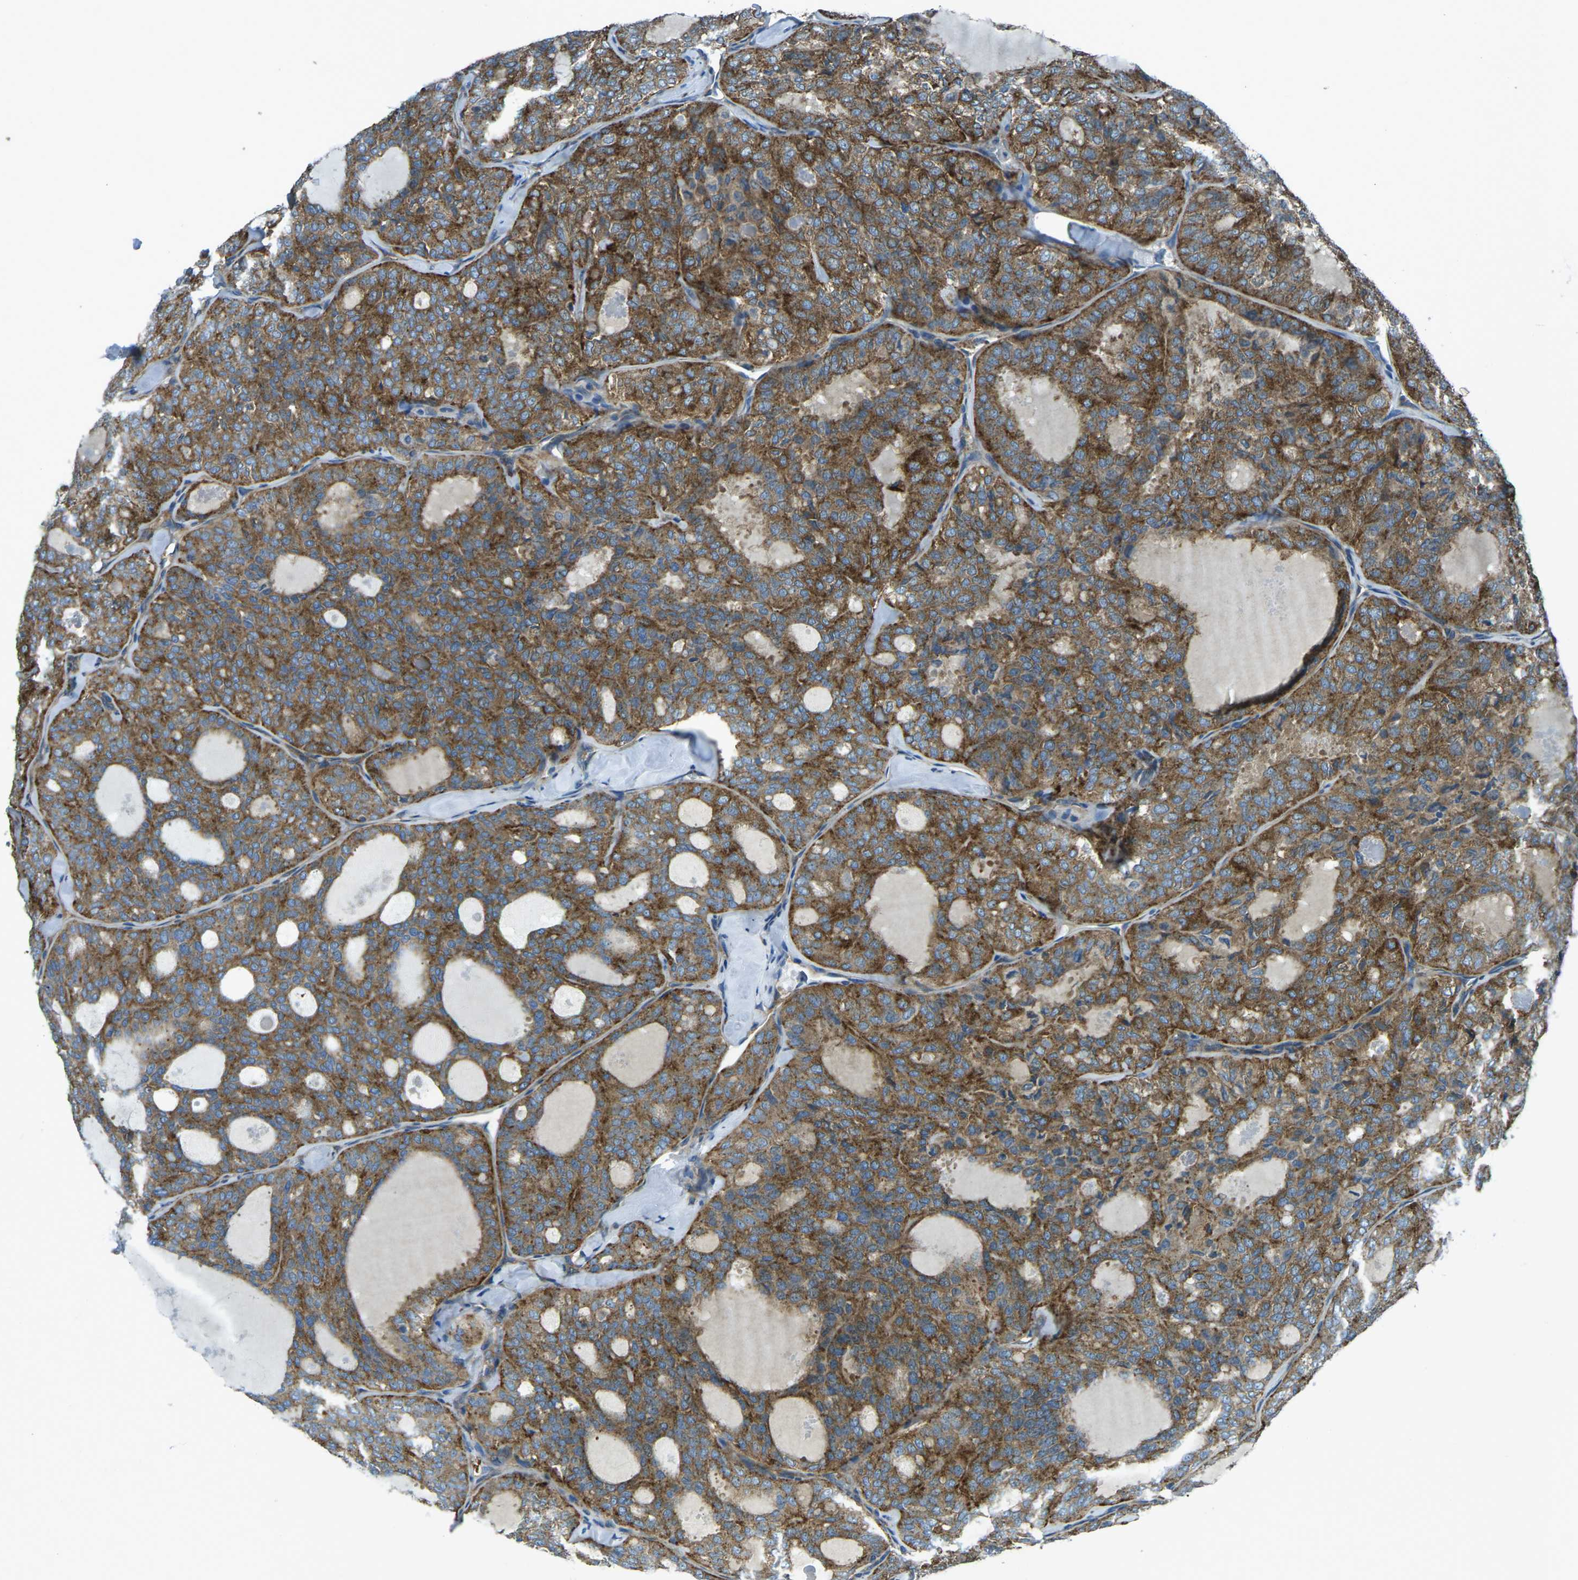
{"staining": {"intensity": "strong", "quantity": "25%-75%", "location": "cytoplasmic/membranous"}, "tissue": "thyroid cancer", "cell_type": "Tumor cells", "image_type": "cancer", "snomed": [{"axis": "morphology", "description": "Follicular adenoma carcinoma, NOS"}, {"axis": "topography", "description": "Thyroid gland"}], "caption": "An image showing strong cytoplasmic/membranous expression in about 25%-75% of tumor cells in follicular adenoma carcinoma (thyroid), as visualized by brown immunohistochemical staining.", "gene": "CDK17", "patient": {"sex": "male", "age": 75}}